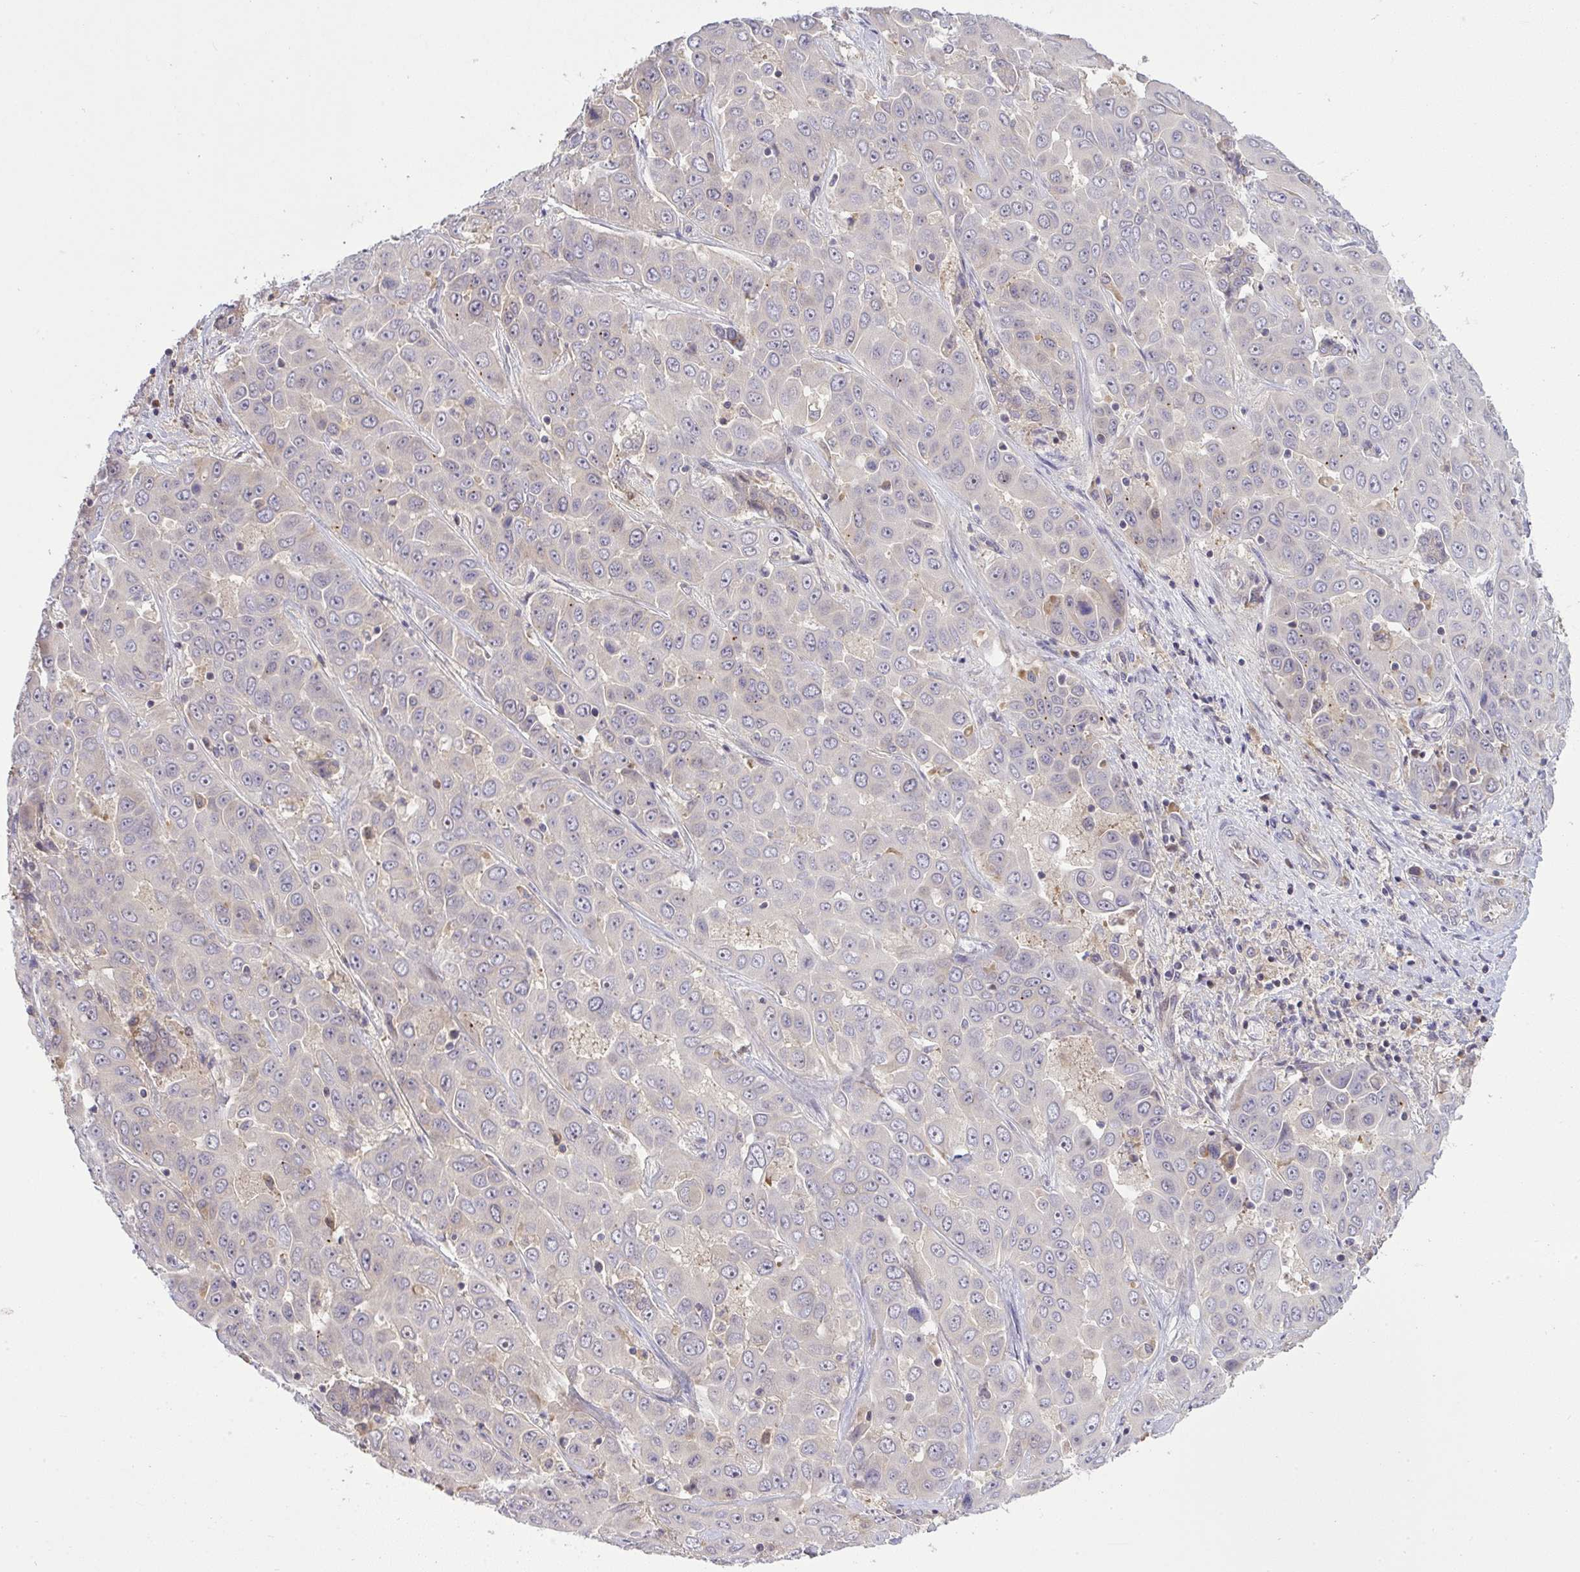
{"staining": {"intensity": "weak", "quantity": "<25%", "location": "cytoplasmic/membranous"}, "tissue": "liver cancer", "cell_type": "Tumor cells", "image_type": "cancer", "snomed": [{"axis": "morphology", "description": "Cholangiocarcinoma"}, {"axis": "topography", "description": "Liver"}], "caption": "The immunohistochemistry photomicrograph has no significant staining in tumor cells of cholangiocarcinoma (liver) tissue.", "gene": "SLC9A6", "patient": {"sex": "female", "age": 52}}